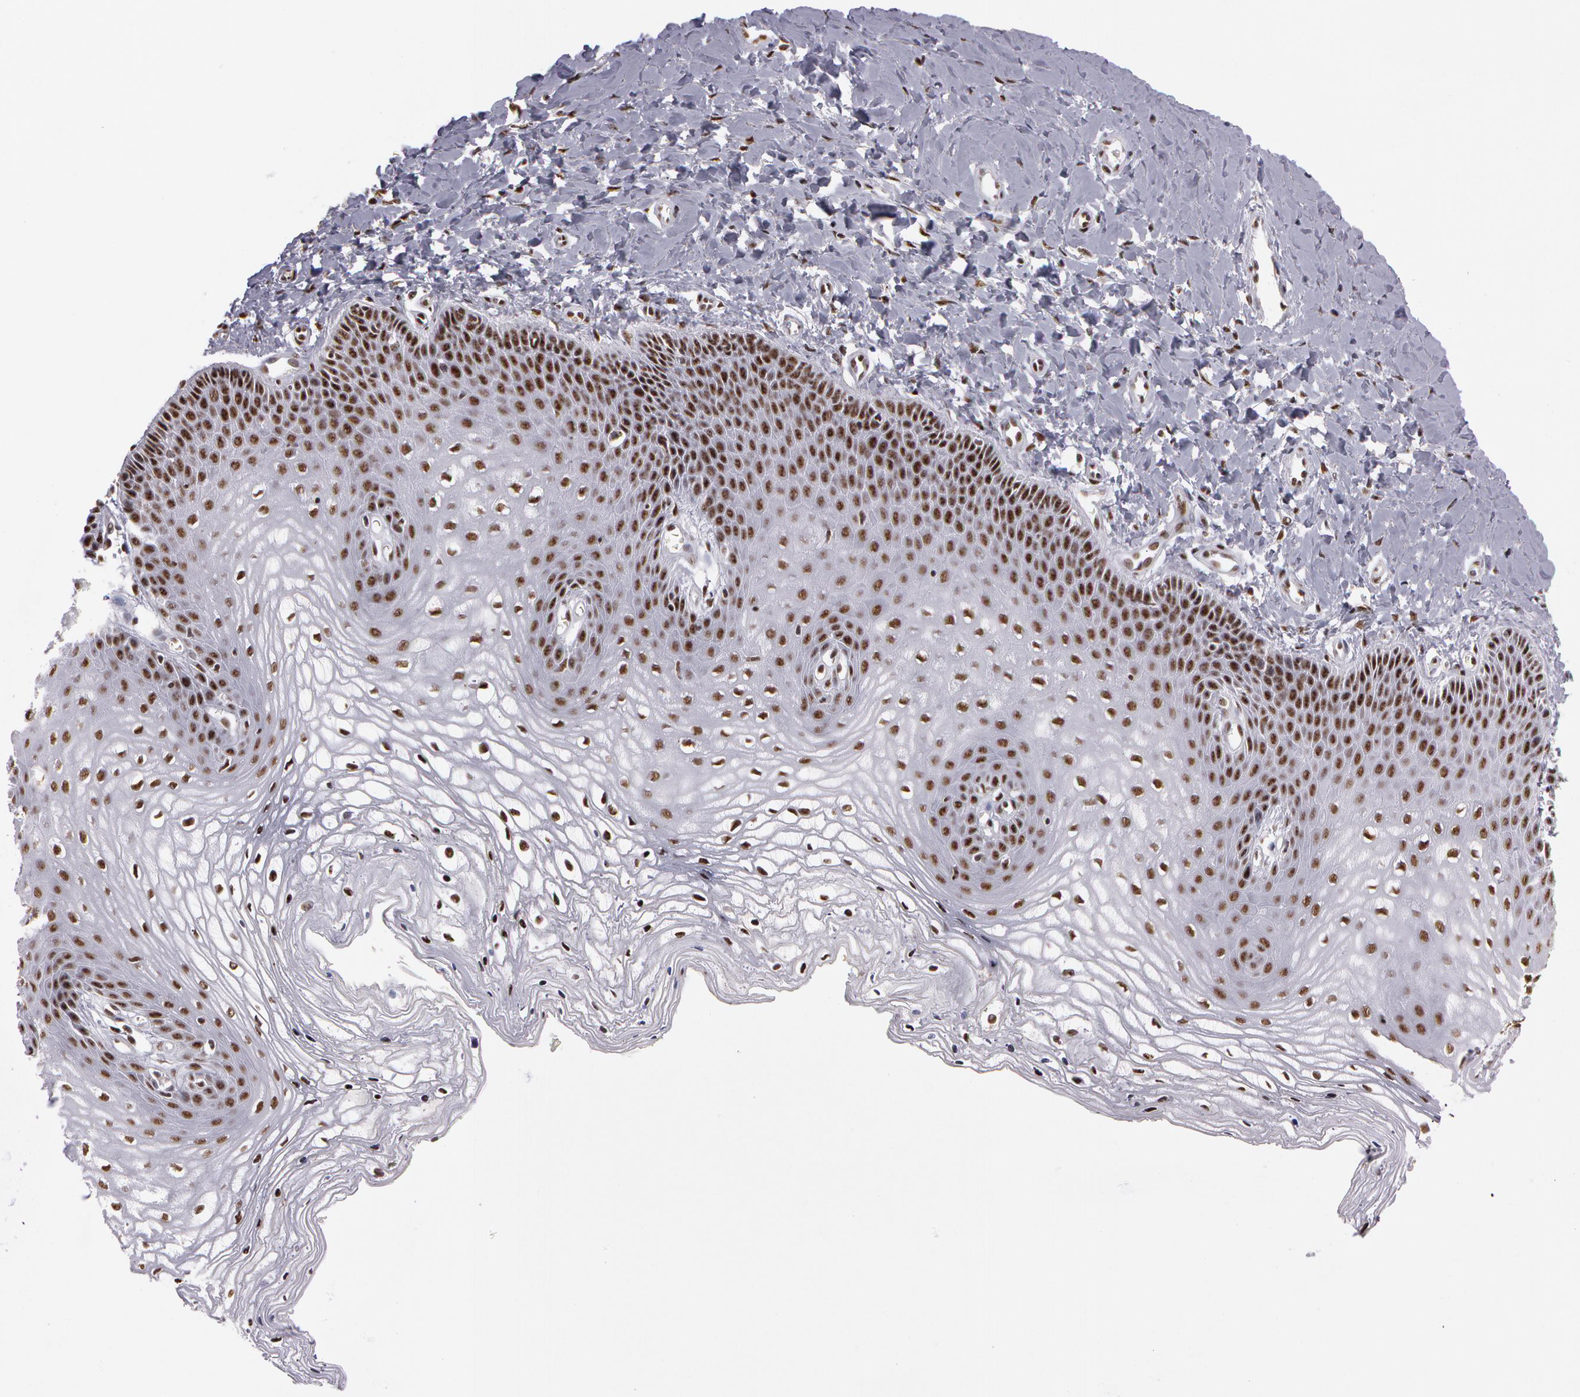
{"staining": {"intensity": "strong", "quantity": ">75%", "location": "nuclear"}, "tissue": "vagina", "cell_type": "Squamous epithelial cells", "image_type": "normal", "snomed": [{"axis": "morphology", "description": "Normal tissue, NOS"}, {"axis": "topography", "description": "Vagina"}], "caption": "Immunohistochemistry (IHC) (DAB (3,3'-diaminobenzidine)) staining of benign human vagina demonstrates strong nuclear protein positivity in approximately >75% of squamous epithelial cells. (Stains: DAB (3,3'-diaminobenzidine) in brown, nuclei in blue, Microscopy: brightfield microscopy at high magnification).", "gene": "PNN", "patient": {"sex": "female", "age": 68}}